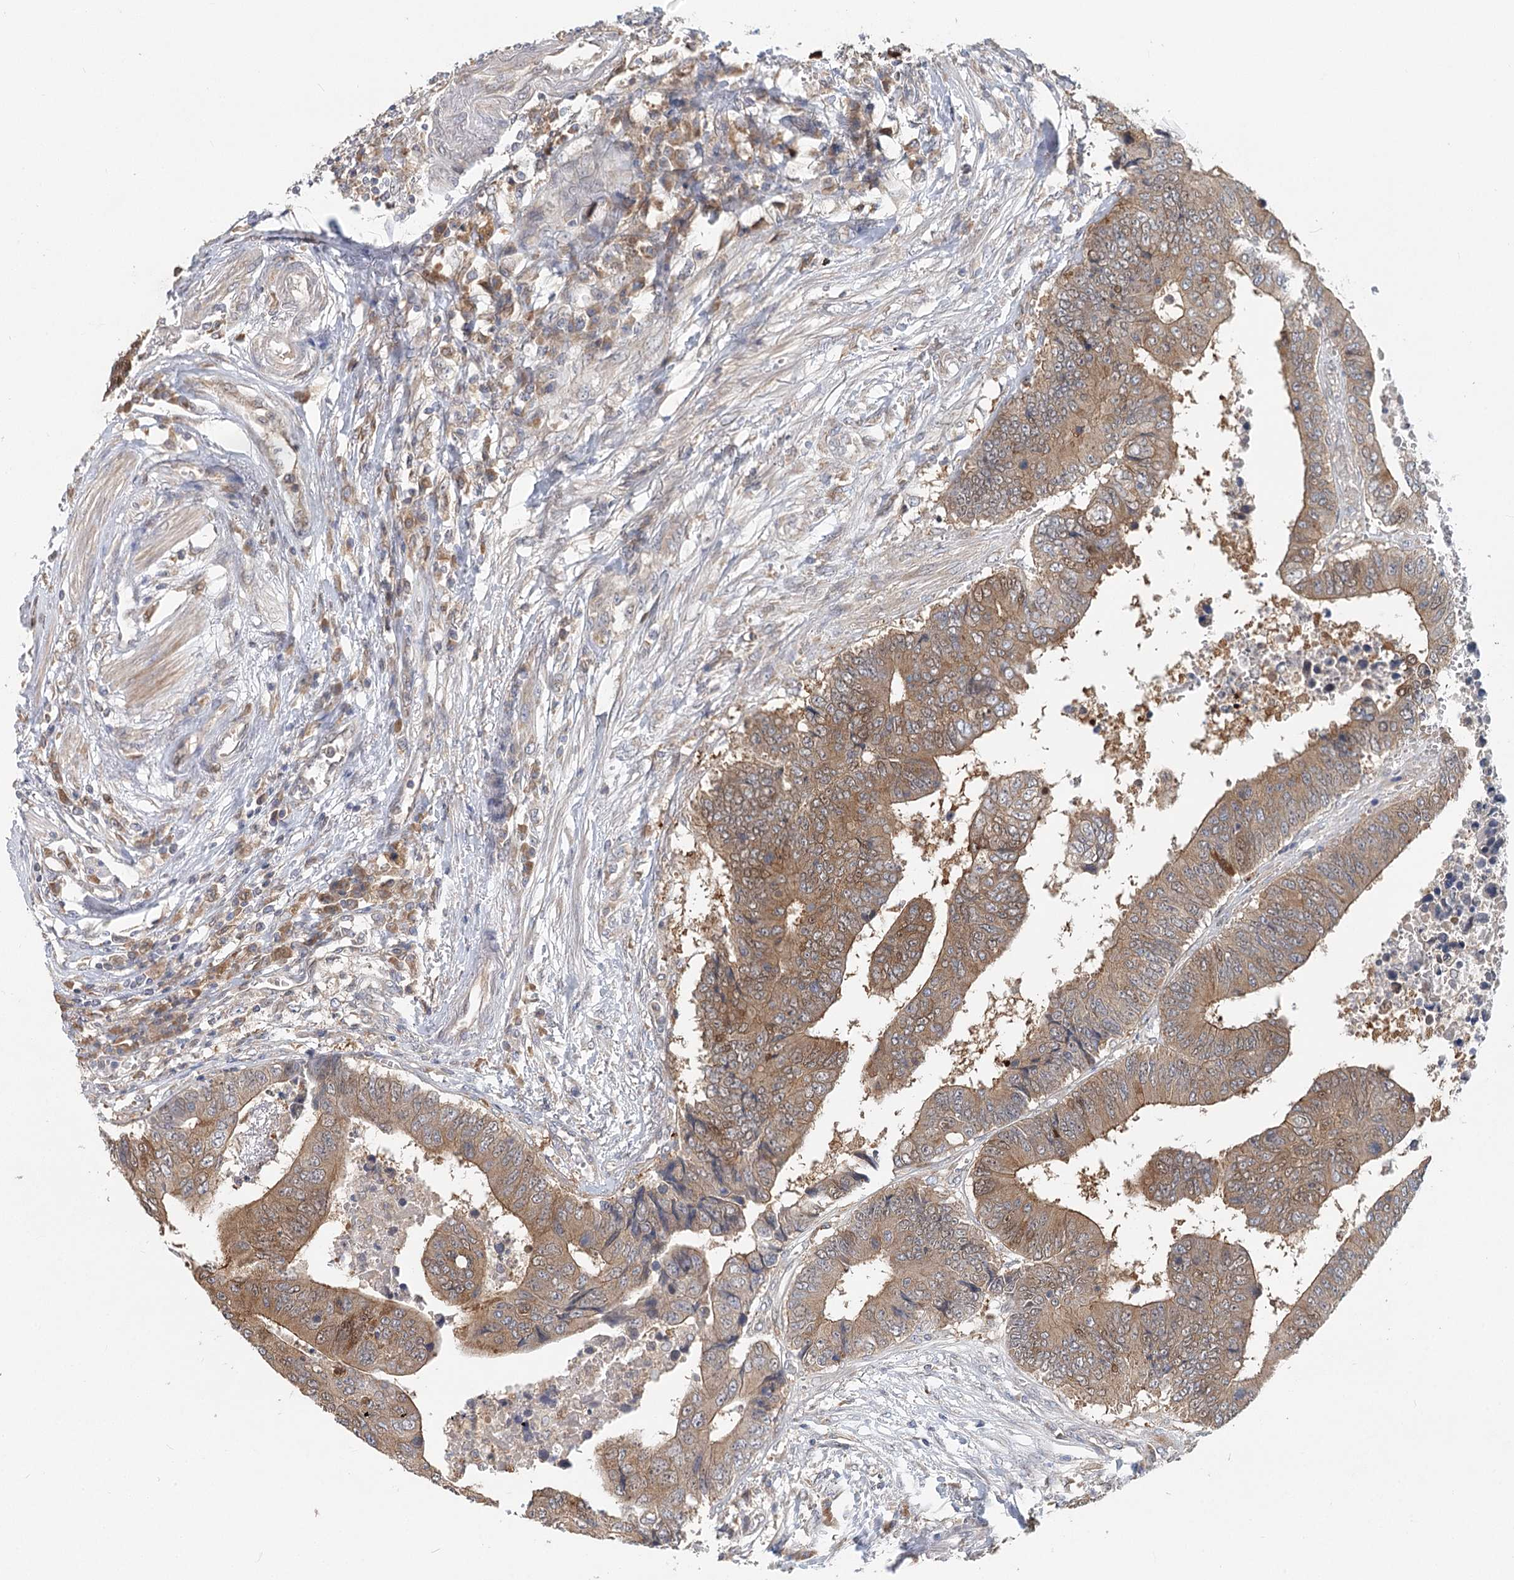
{"staining": {"intensity": "moderate", "quantity": ">75%", "location": "cytoplasmic/membranous"}, "tissue": "colorectal cancer", "cell_type": "Tumor cells", "image_type": "cancer", "snomed": [{"axis": "morphology", "description": "Adenocarcinoma, NOS"}, {"axis": "topography", "description": "Rectum"}], "caption": "A brown stain highlights moderate cytoplasmic/membranous staining of a protein in colorectal adenocarcinoma tumor cells. (DAB = brown stain, brightfield microscopy at high magnification).", "gene": "PAIP2", "patient": {"sex": "male", "age": 84}}